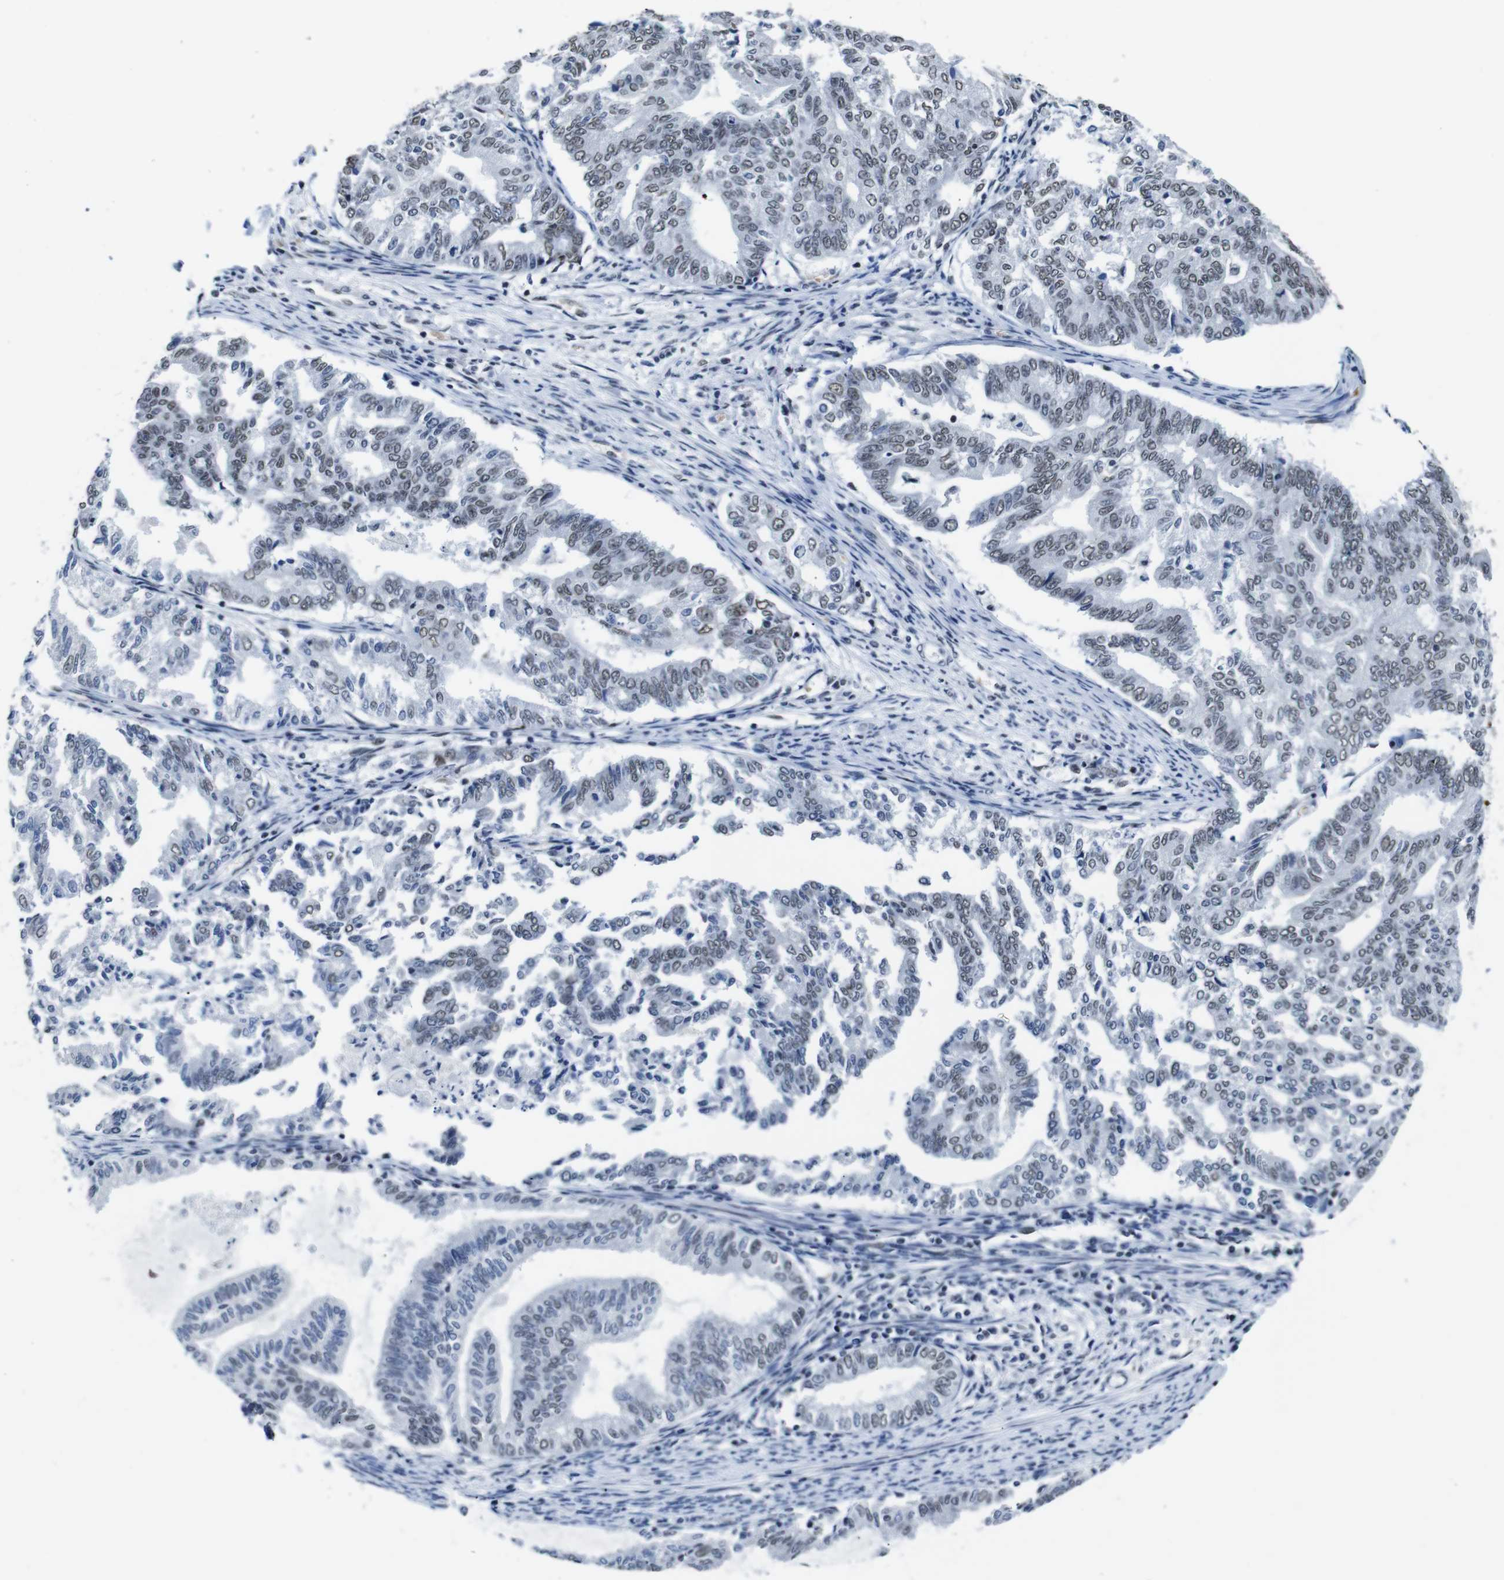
{"staining": {"intensity": "moderate", "quantity": "25%-75%", "location": "nuclear"}, "tissue": "endometrial cancer", "cell_type": "Tumor cells", "image_type": "cancer", "snomed": [{"axis": "morphology", "description": "Adenocarcinoma, NOS"}, {"axis": "topography", "description": "Endometrium"}], "caption": "This is a photomicrograph of IHC staining of endometrial cancer (adenocarcinoma), which shows moderate staining in the nuclear of tumor cells.", "gene": "ILDR2", "patient": {"sex": "female", "age": 79}}